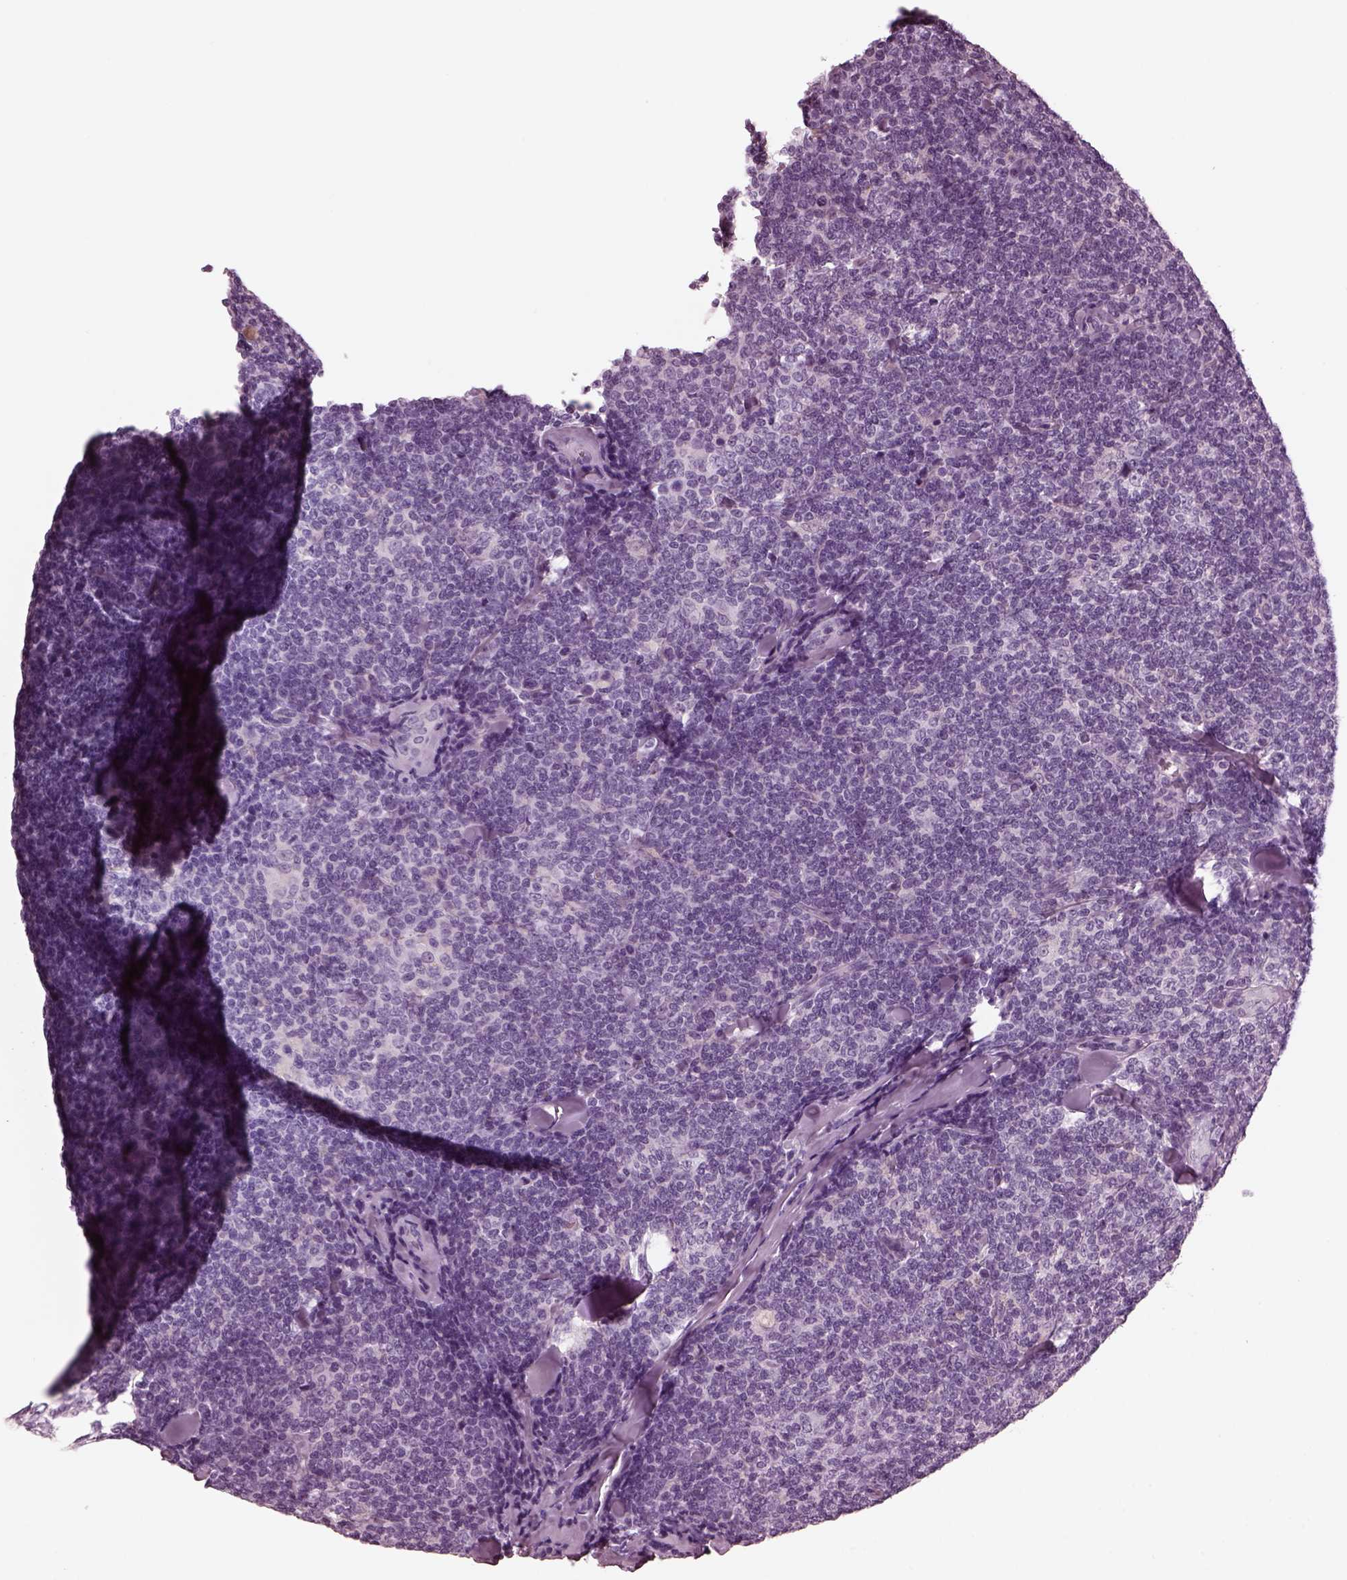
{"staining": {"intensity": "negative", "quantity": "none", "location": "none"}, "tissue": "lymphoma", "cell_type": "Tumor cells", "image_type": "cancer", "snomed": [{"axis": "morphology", "description": "Malignant lymphoma, non-Hodgkin's type, Low grade"}, {"axis": "topography", "description": "Lymph node"}], "caption": "High magnification brightfield microscopy of malignant lymphoma, non-Hodgkin's type (low-grade) stained with DAB (3,3'-diaminobenzidine) (brown) and counterstained with hematoxylin (blue): tumor cells show no significant staining.", "gene": "CGA", "patient": {"sex": "female", "age": 56}}